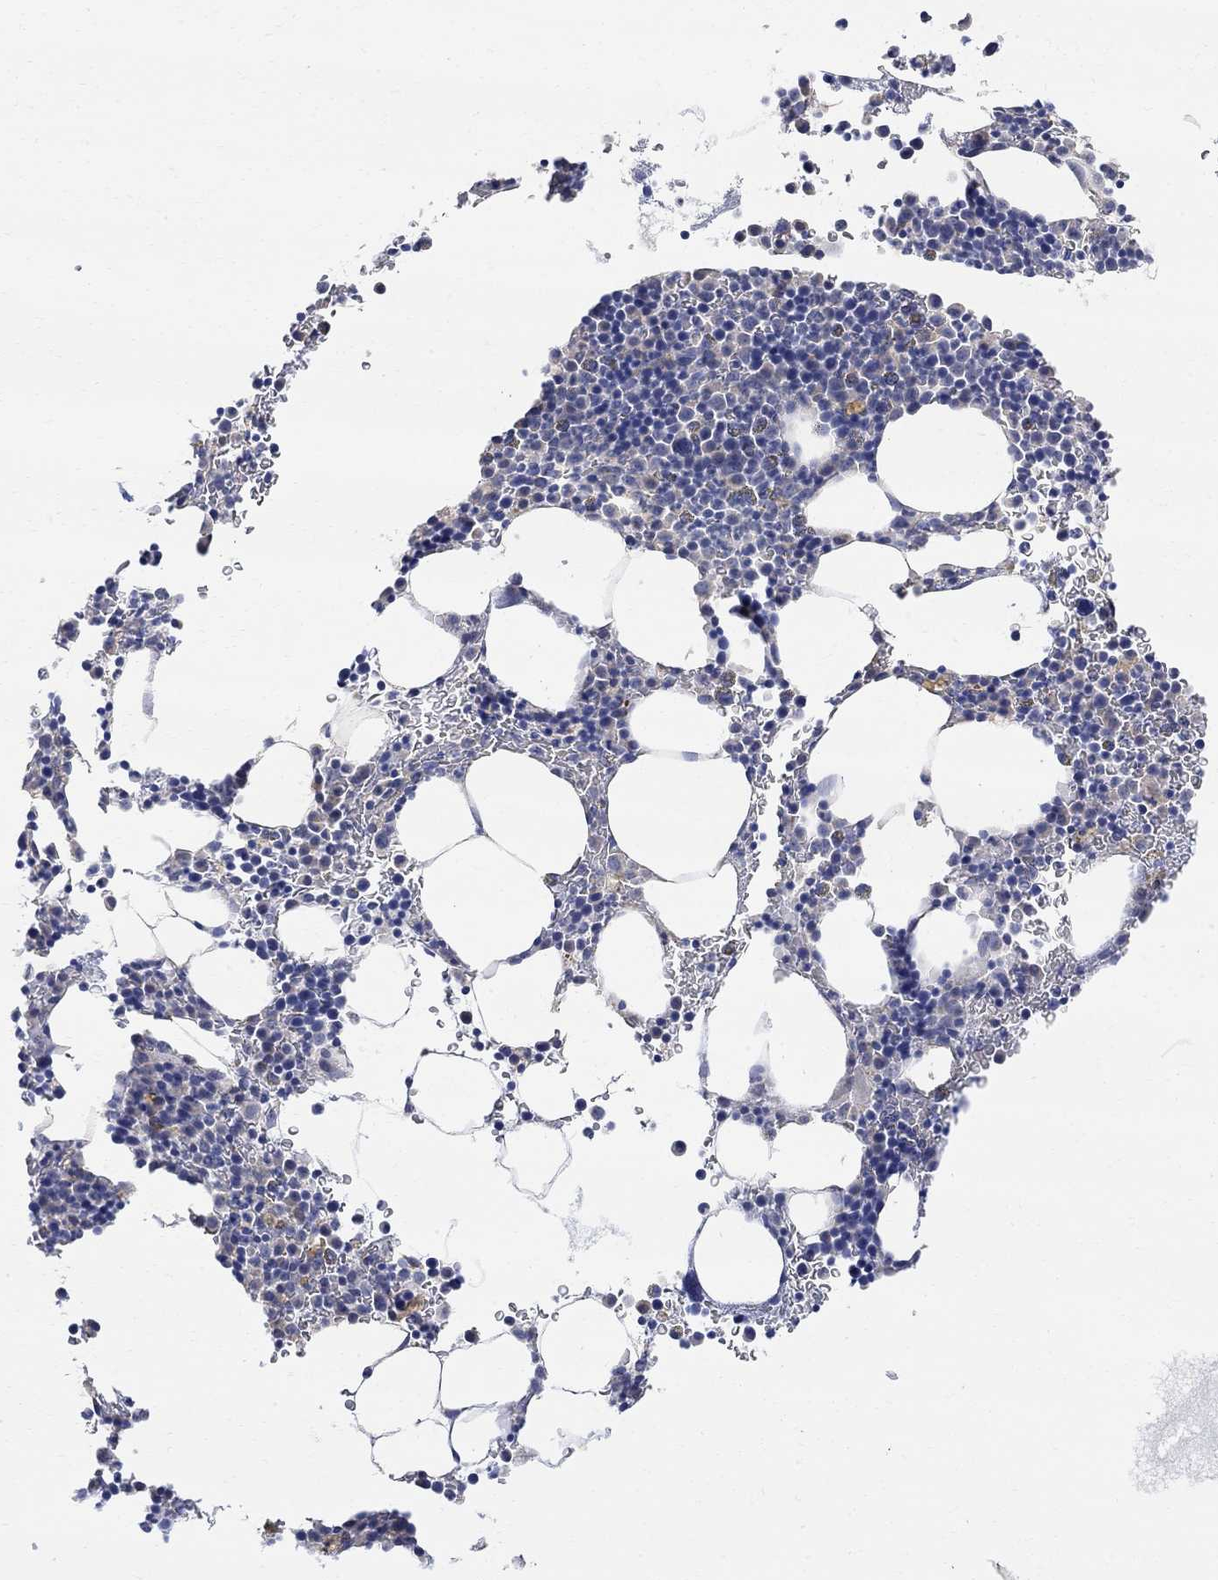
{"staining": {"intensity": "negative", "quantity": "none", "location": "none"}, "tissue": "bone marrow", "cell_type": "Hematopoietic cells", "image_type": "normal", "snomed": [{"axis": "morphology", "description": "Normal tissue, NOS"}, {"axis": "topography", "description": "Bone marrow"}], "caption": "This is a histopathology image of immunohistochemistry staining of benign bone marrow, which shows no expression in hematopoietic cells. (DAB (3,3'-diaminobenzidine) immunohistochemistry, high magnification).", "gene": "FNDC5", "patient": {"sex": "male", "age": 77}}